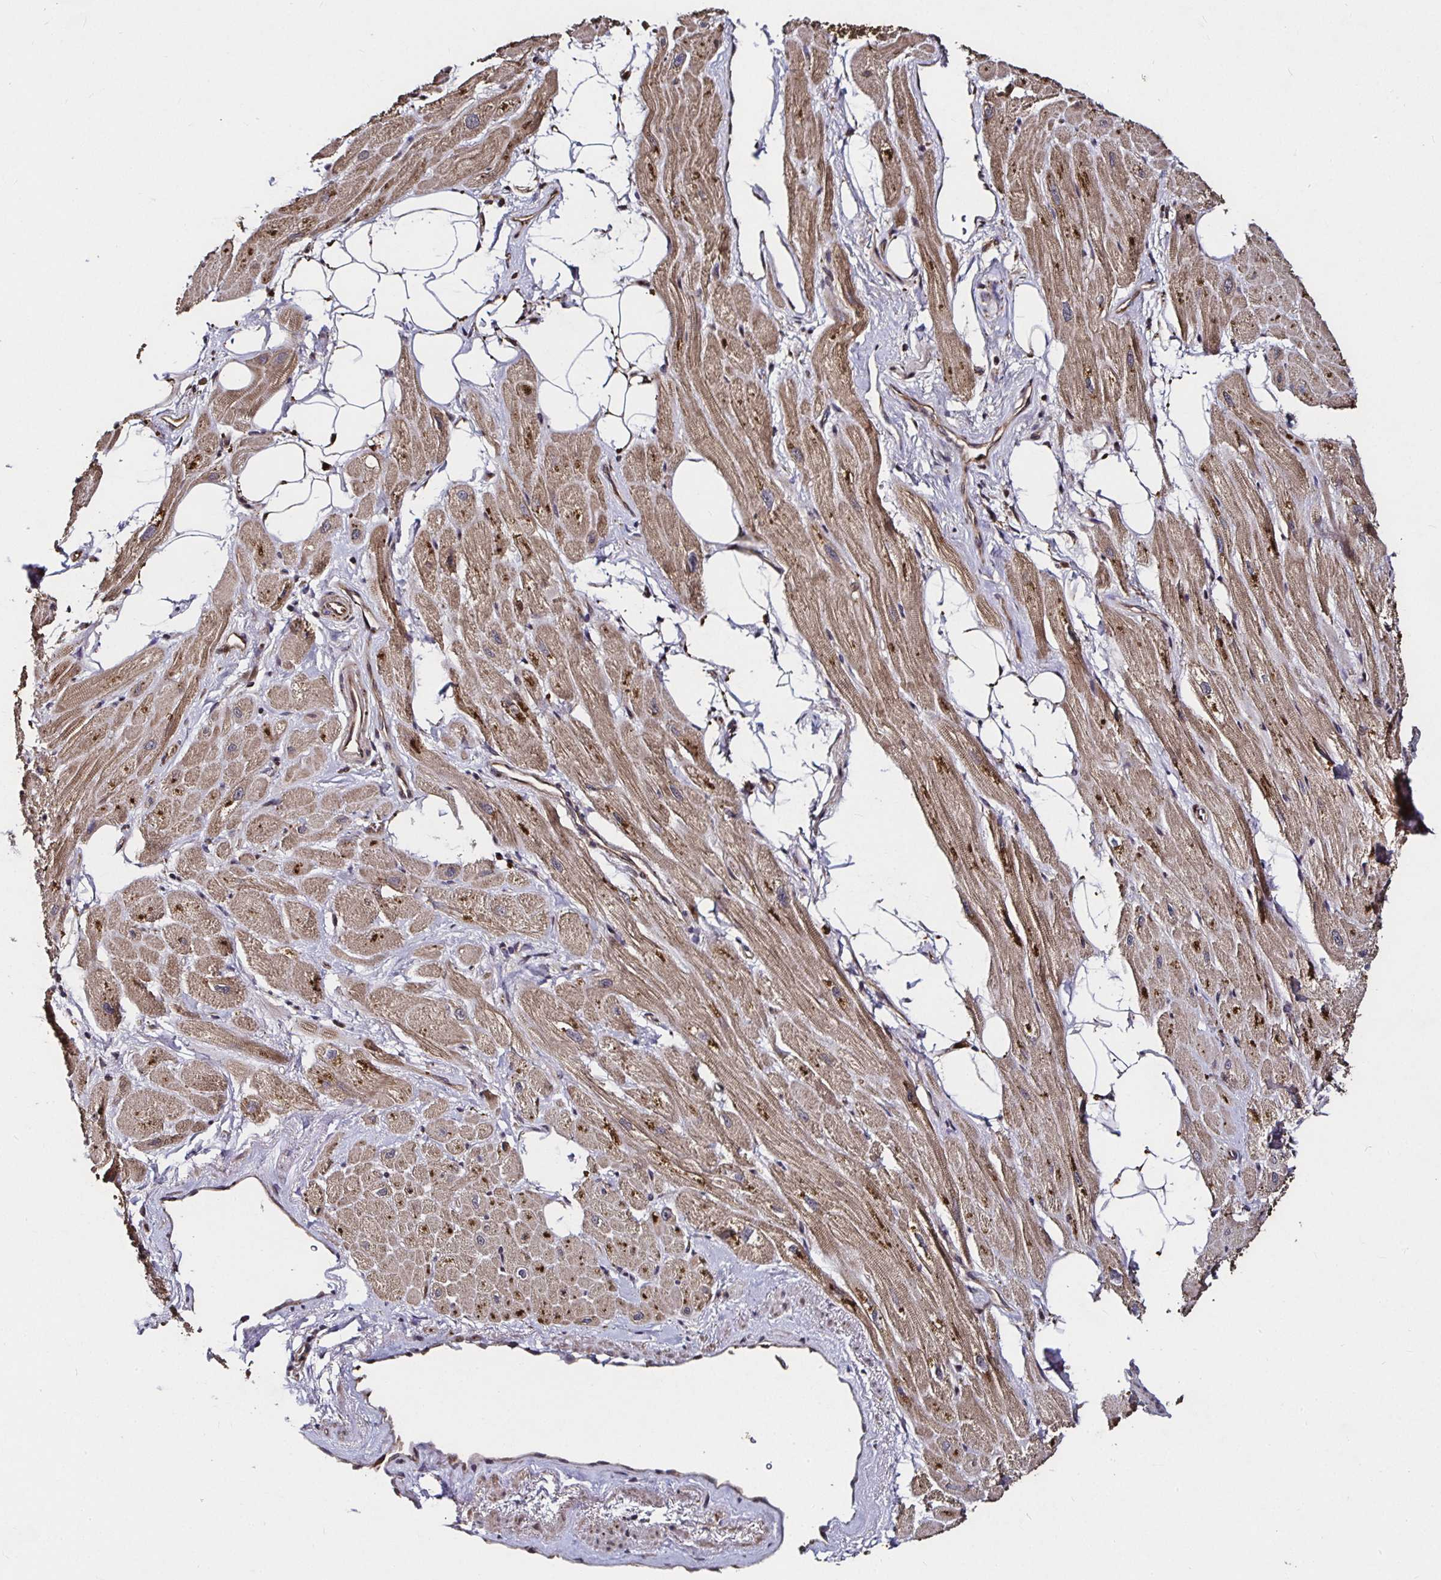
{"staining": {"intensity": "moderate", "quantity": ">75%", "location": "cytoplasmic/membranous"}, "tissue": "heart muscle", "cell_type": "Cardiomyocytes", "image_type": "normal", "snomed": [{"axis": "morphology", "description": "Normal tissue, NOS"}, {"axis": "topography", "description": "Heart"}], "caption": "This is an image of IHC staining of normal heart muscle, which shows moderate expression in the cytoplasmic/membranous of cardiomyocytes.", "gene": "SMYD3", "patient": {"sex": "male", "age": 62}}